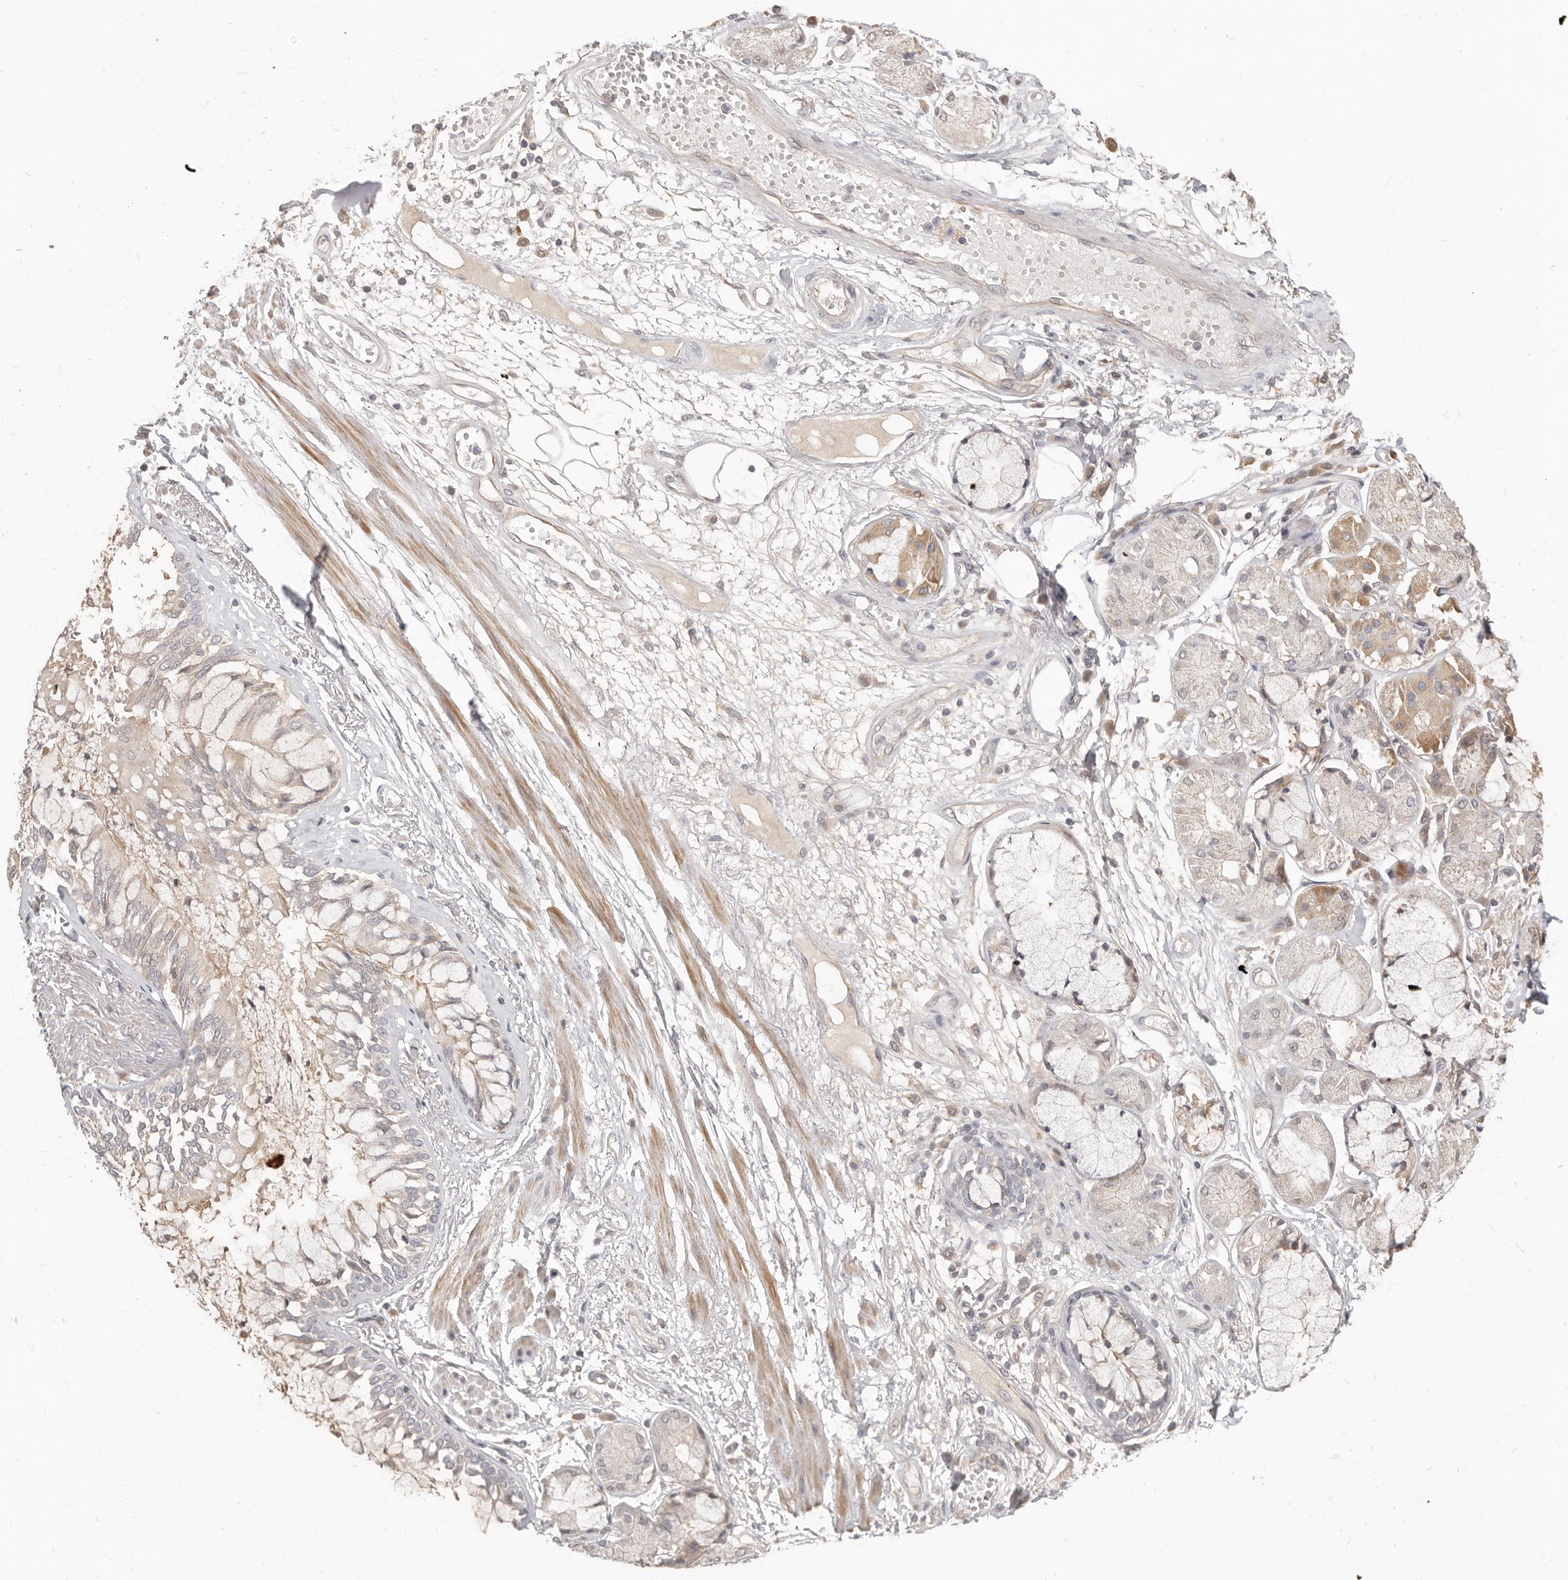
{"staining": {"intensity": "weak", "quantity": ">75%", "location": "cytoplasmic/membranous"}, "tissue": "adipose tissue", "cell_type": "Adipocytes", "image_type": "normal", "snomed": [{"axis": "morphology", "description": "Normal tissue, NOS"}, {"axis": "topography", "description": "Bronchus"}], "caption": "High-power microscopy captured an immunohistochemistry (IHC) photomicrograph of benign adipose tissue, revealing weak cytoplasmic/membranous positivity in approximately >75% of adipocytes. Nuclei are stained in blue.", "gene": "MTFR2", "patient": {"sex": "male", "age": 66}}